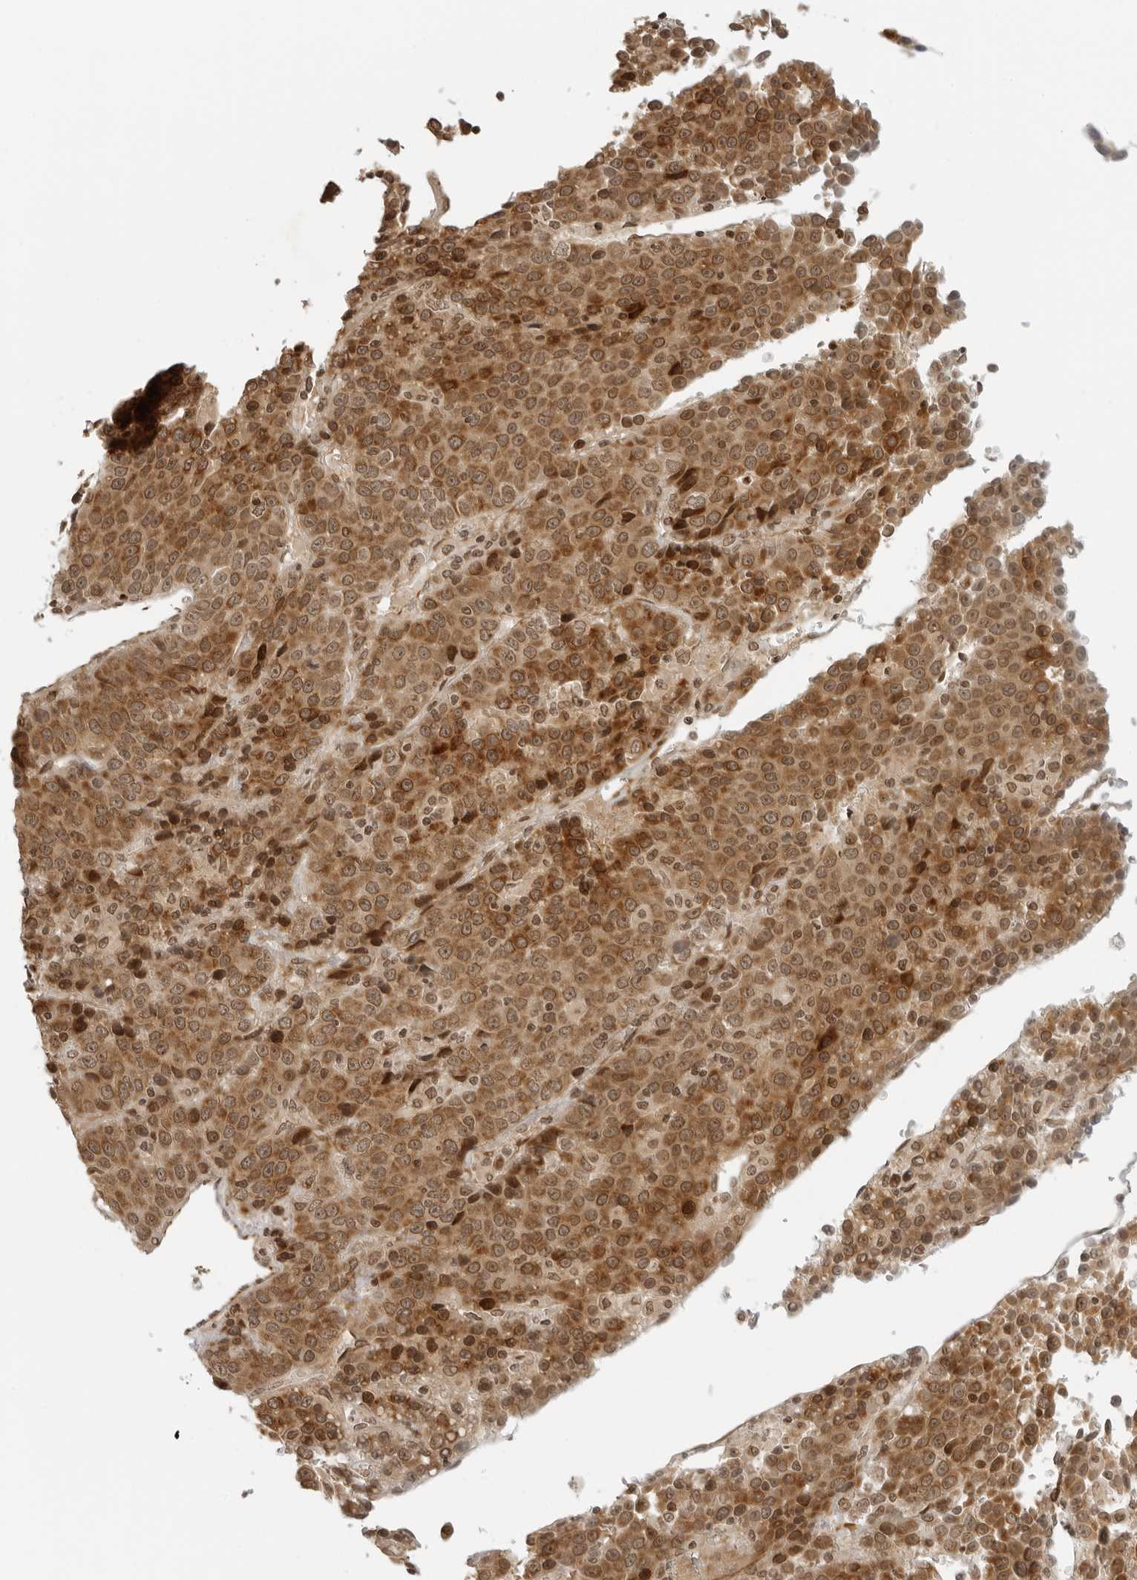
{"staining": {"intensity": "moderate", "quantity": ">75%", "location": "cytoplasmic/membranous,nuclear"}, "tissue": "liver cancer", "cell_type": "Tumor cells", "image_type": "cancer", "snomed": [{"axis": "morphology", "description": "Carcinoma, Hepatocellular, NOS"}, {"axis": "topography", "description": "Liver"}], "caption": "Protein analysis of hepatocellular carcinoma (liver) tissue shows moderate cytoplasmic/membranous and nuclear positivity in approximately >75% of tumor cells.", "gene": "ZNF407", "patient": {"sex": "female", "age": 53}}